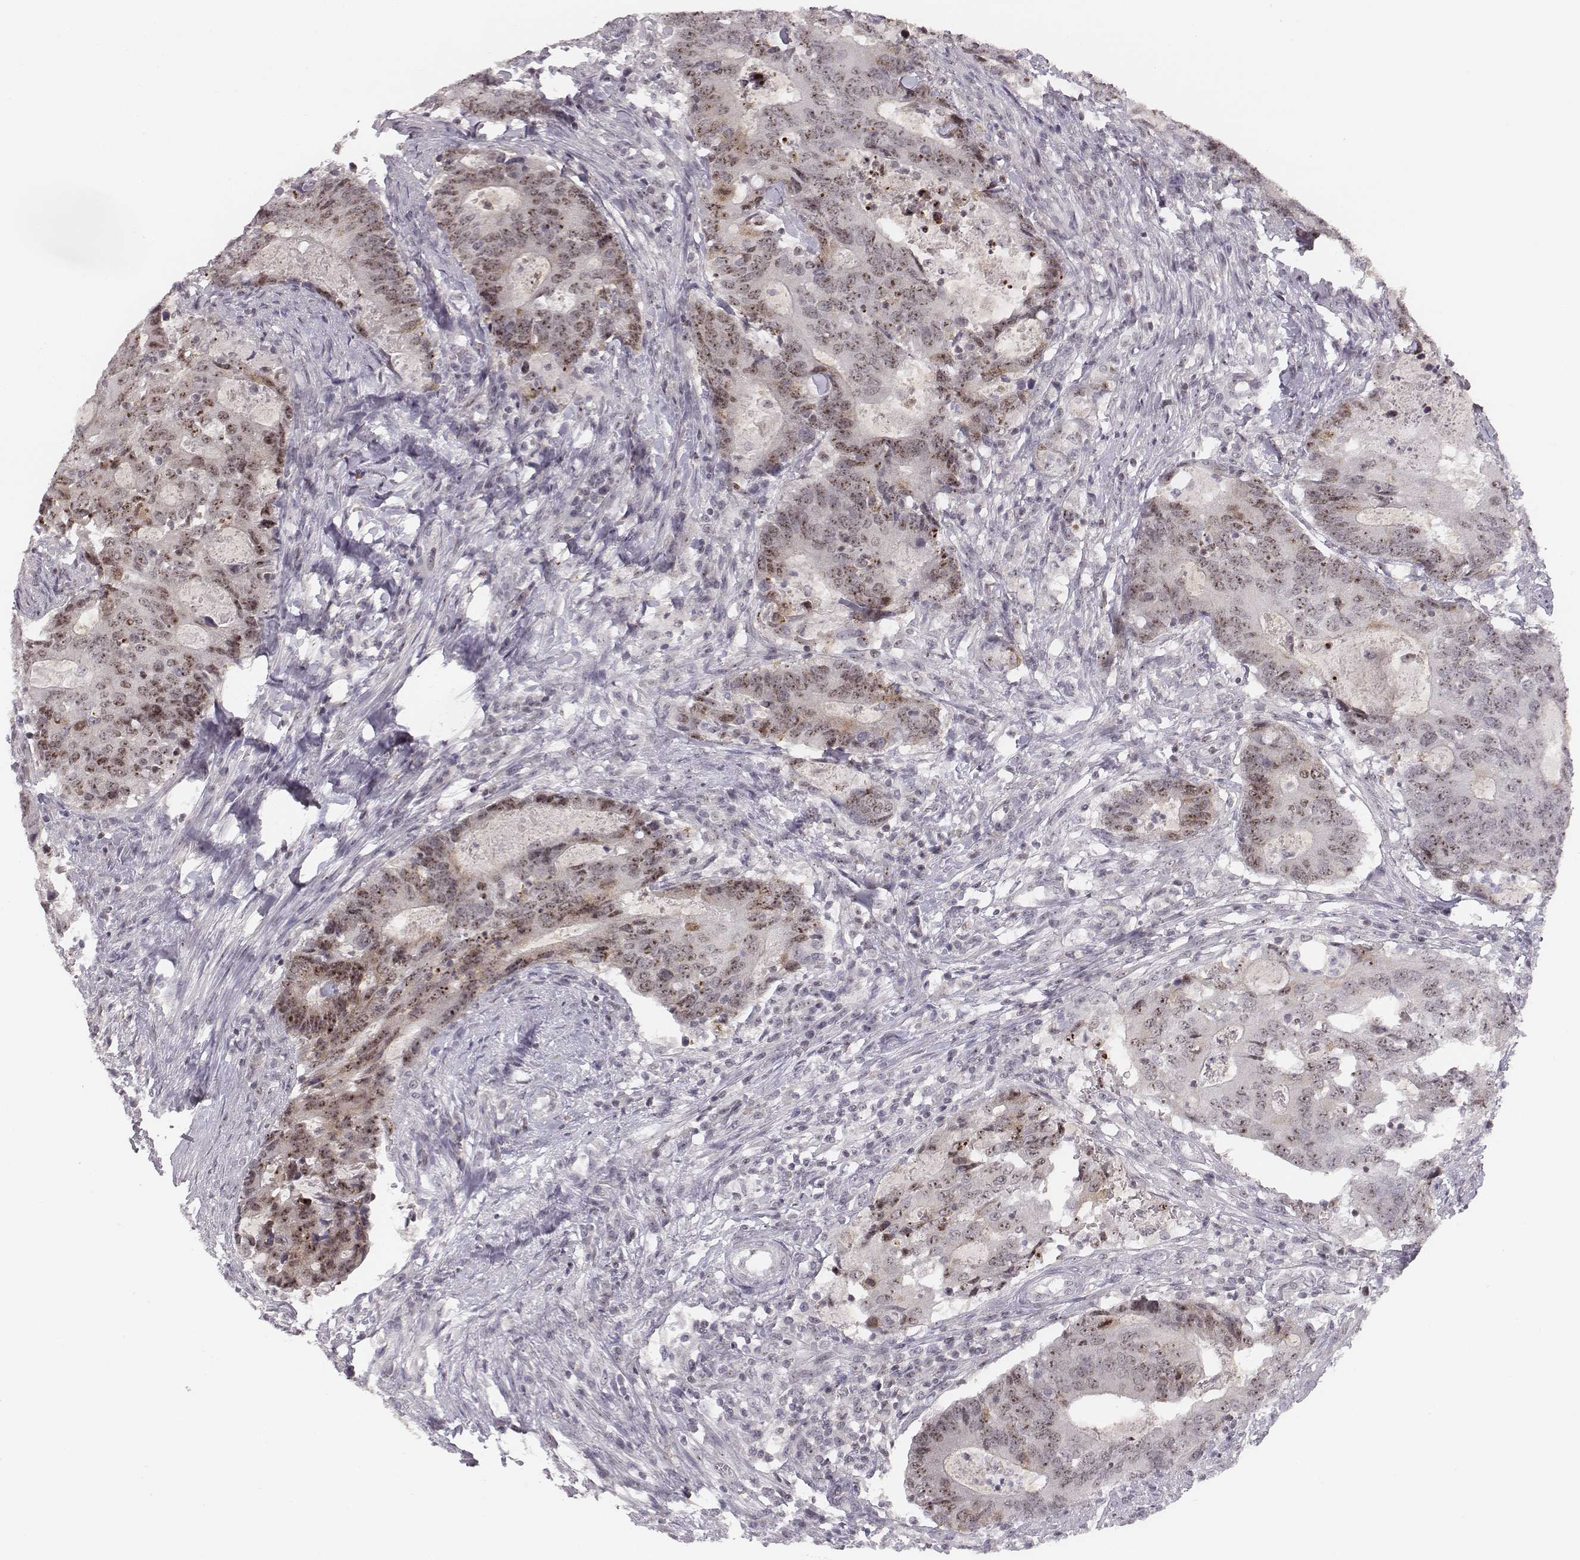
{"staining": {"intensity": "strong", "quantity": ">75%", "location": "nuclear"}, "tissue": "colorectal cancer", "cell_type": "Tumor cells", "image_type": "cancer", "snomed": [{"axis": "morphology", "description": "Adenocarcinoma, NOS"}, {"axis": "topography", "description": "Colon"}], "caption": "Protein expression analysis of human colorectal cancer (adenocarcinoma) reveals strong nuclear staining in about >75% of tumor cells. (DAB (3,3'-diaminobenzidine) IHC, brown staining for protein, blue staining for nuclei).", "gene": "NIFK", "patient": {"sex": "male", "age": 67}}